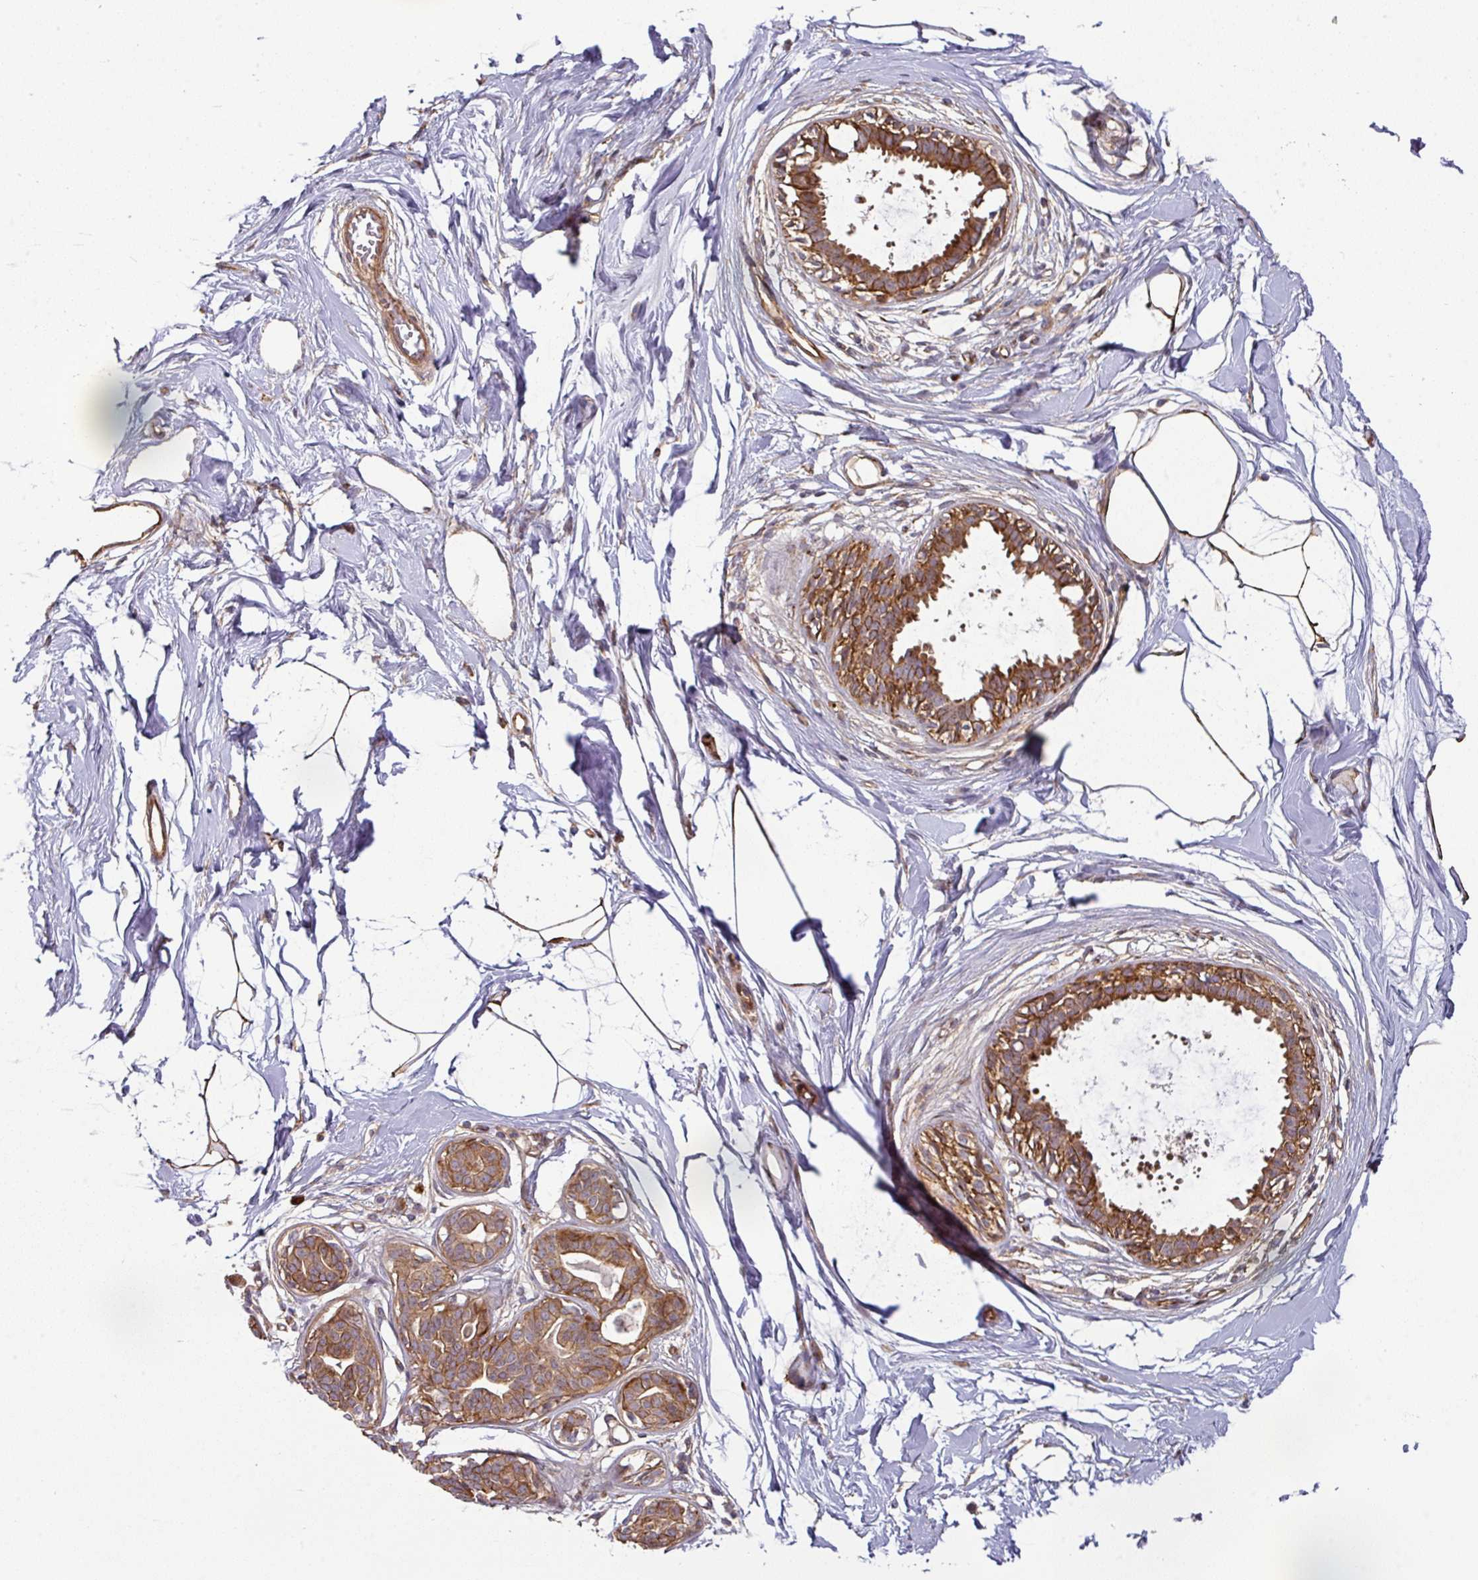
{"staining": {"intensity": "strong", "quantity": "<25%", "location": "cytoplasmic/membranous"}, "tissue": "breast", "cell_type": "Adipocytes", "image_type": "normal", "snomed": [{"axis": "morphology", "description": "Normal tissue, NOS"}, {"axis": "topography", "description": "Breast"}], "caption": "Adipocytes demonstrate medium levels of strong cytoplasmic/membranous expression in about <25% of cells in benign breast. Nuclei are stained in blue.", "gene": "CASP2", "patient": {"sex": "female", "age": 45}}